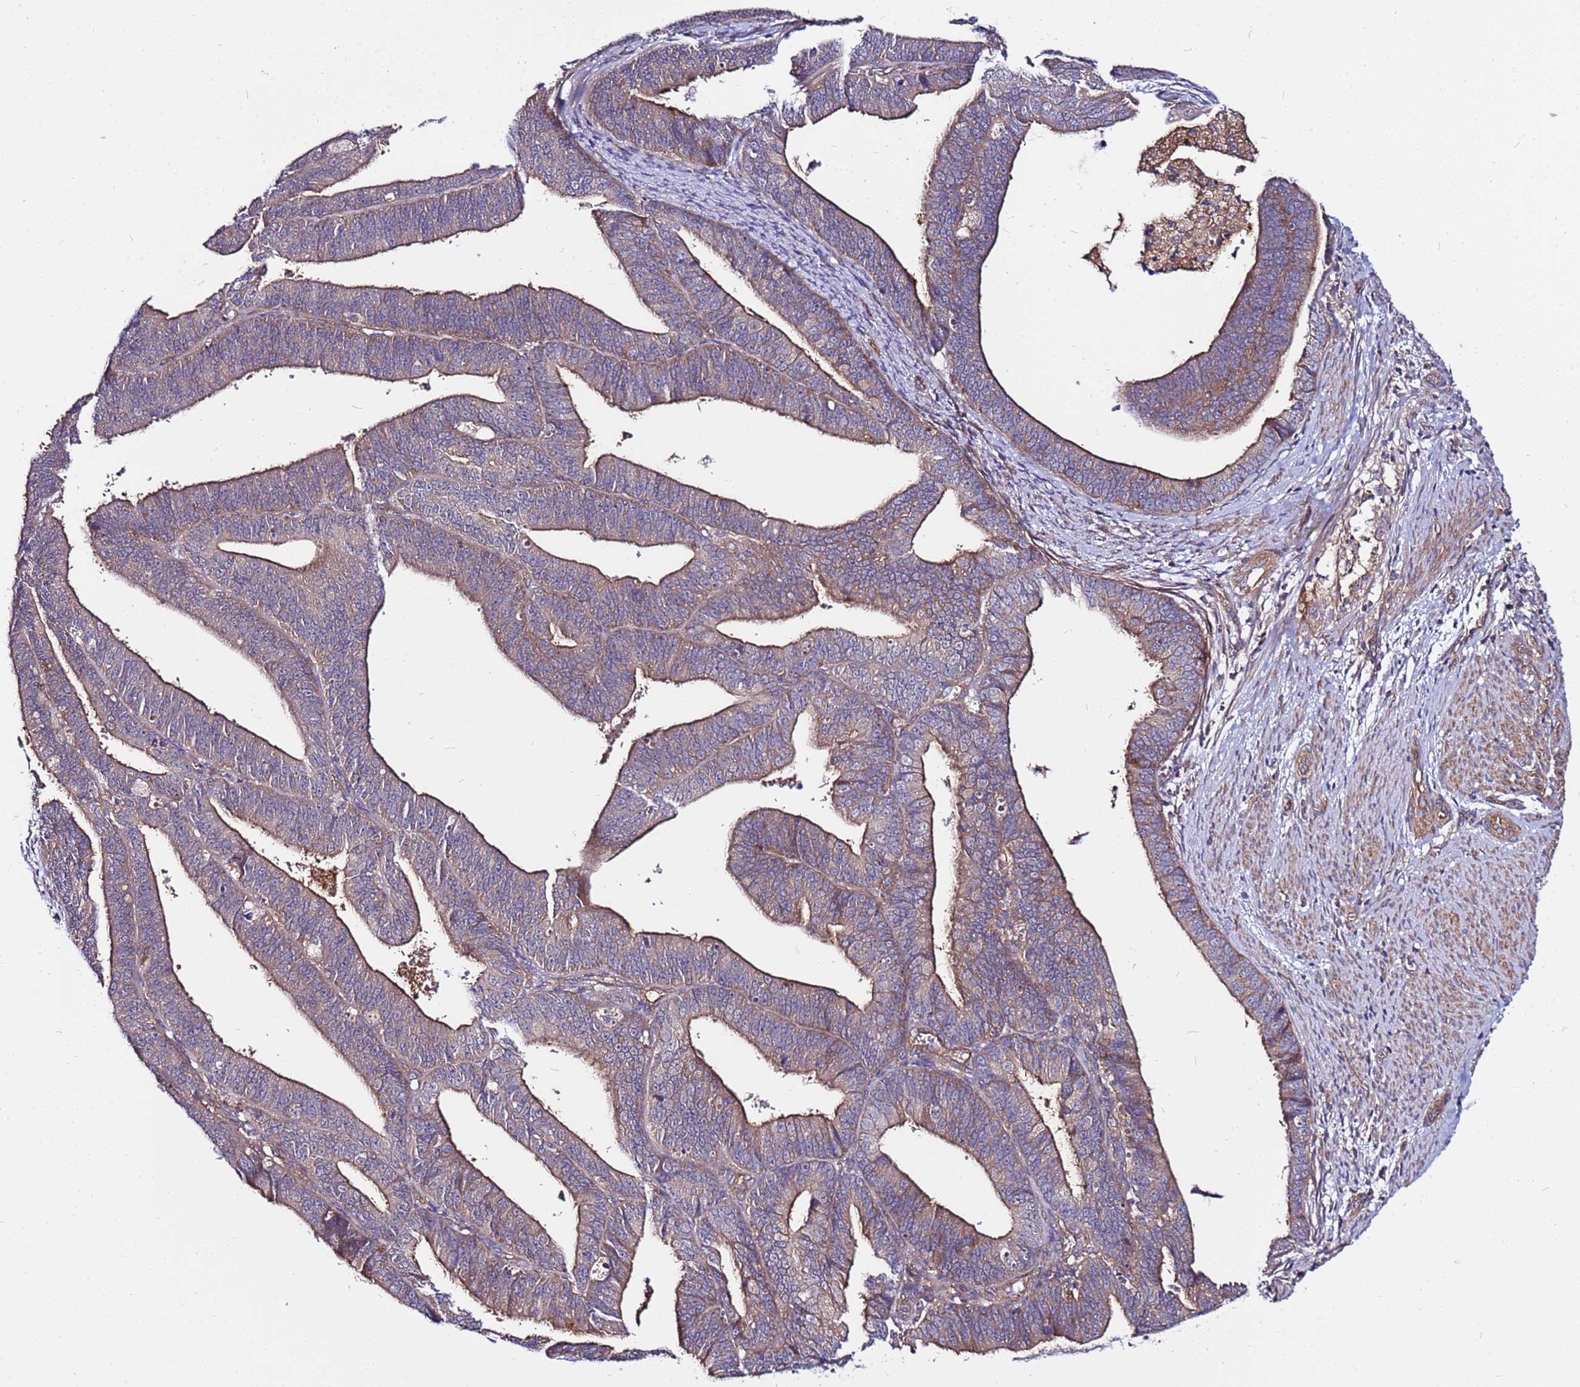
{"staining": {"intensity": "moderate", "quantity": "25%-75%", "location": "cytoplasmic/membranous"}, "tissue": "endometrial cancer", "cell_type": "Tumor cells", "image_type": "cancer", "snomed": [{"axis": "morphology", "description": "Adenocarcinoma, NOS"}, {"axis": "topography", "description": "Endometrium"}], "caption": "Immunohistochemistry (IHC) staining of endometrial cancer (adenocarcinoma), which shows medium levels of moderate cytoplasmic/membranous staining in about 25%-75% of tumor cells indicating moderate cytoplasmic/membranous protein staining. The staining was performed using DAB (3,3'-diaminobenzidine) (brown) for protein detection and nuclei were counterstained in hematoxylin (blue).", "gene": "STK38", "patient": {"sex": "female", "age": 73}}